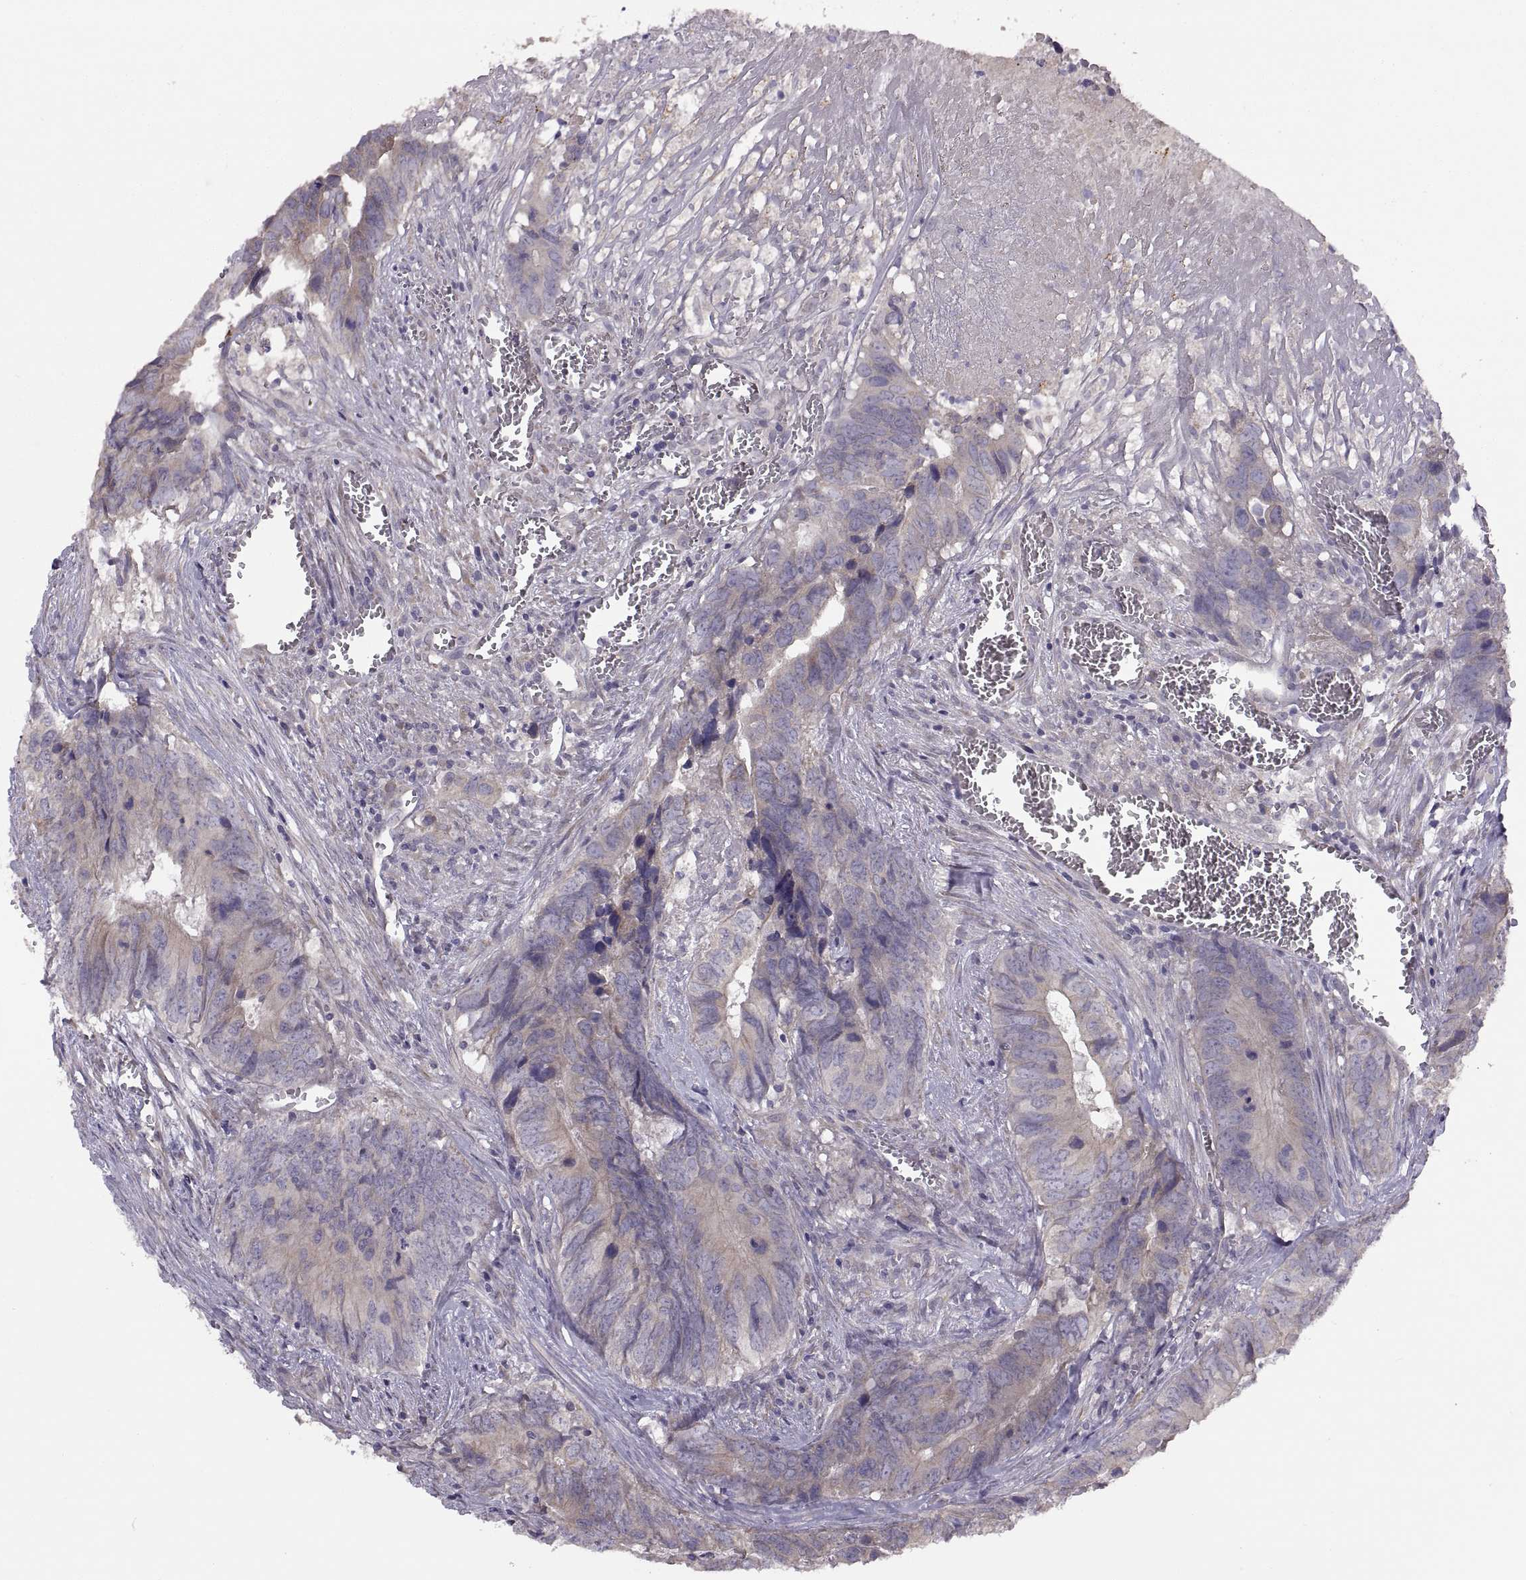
{"staining": {"intensity": "weak", "quantity": "25%-75%", "location": "cytoplasmic/membranous"}, "tissue": "colorectal cancer", "cell_type": "Tumor cells", "image_type": "cancer", "snomed": [{"axis": "morphology", "description": "Adenocarcinoma, NOS"}, {"axis": "topography", "description": "Colon"}], "caption": "Immunohistochemical staining of adenocarcinoma (colorectal) displays weak cytoplasmic/membranous protein expression in approximately 25%-75% of tumor cells.", "gene": "ACSBG2", "patient": {"sex": "female", "age": 82}}